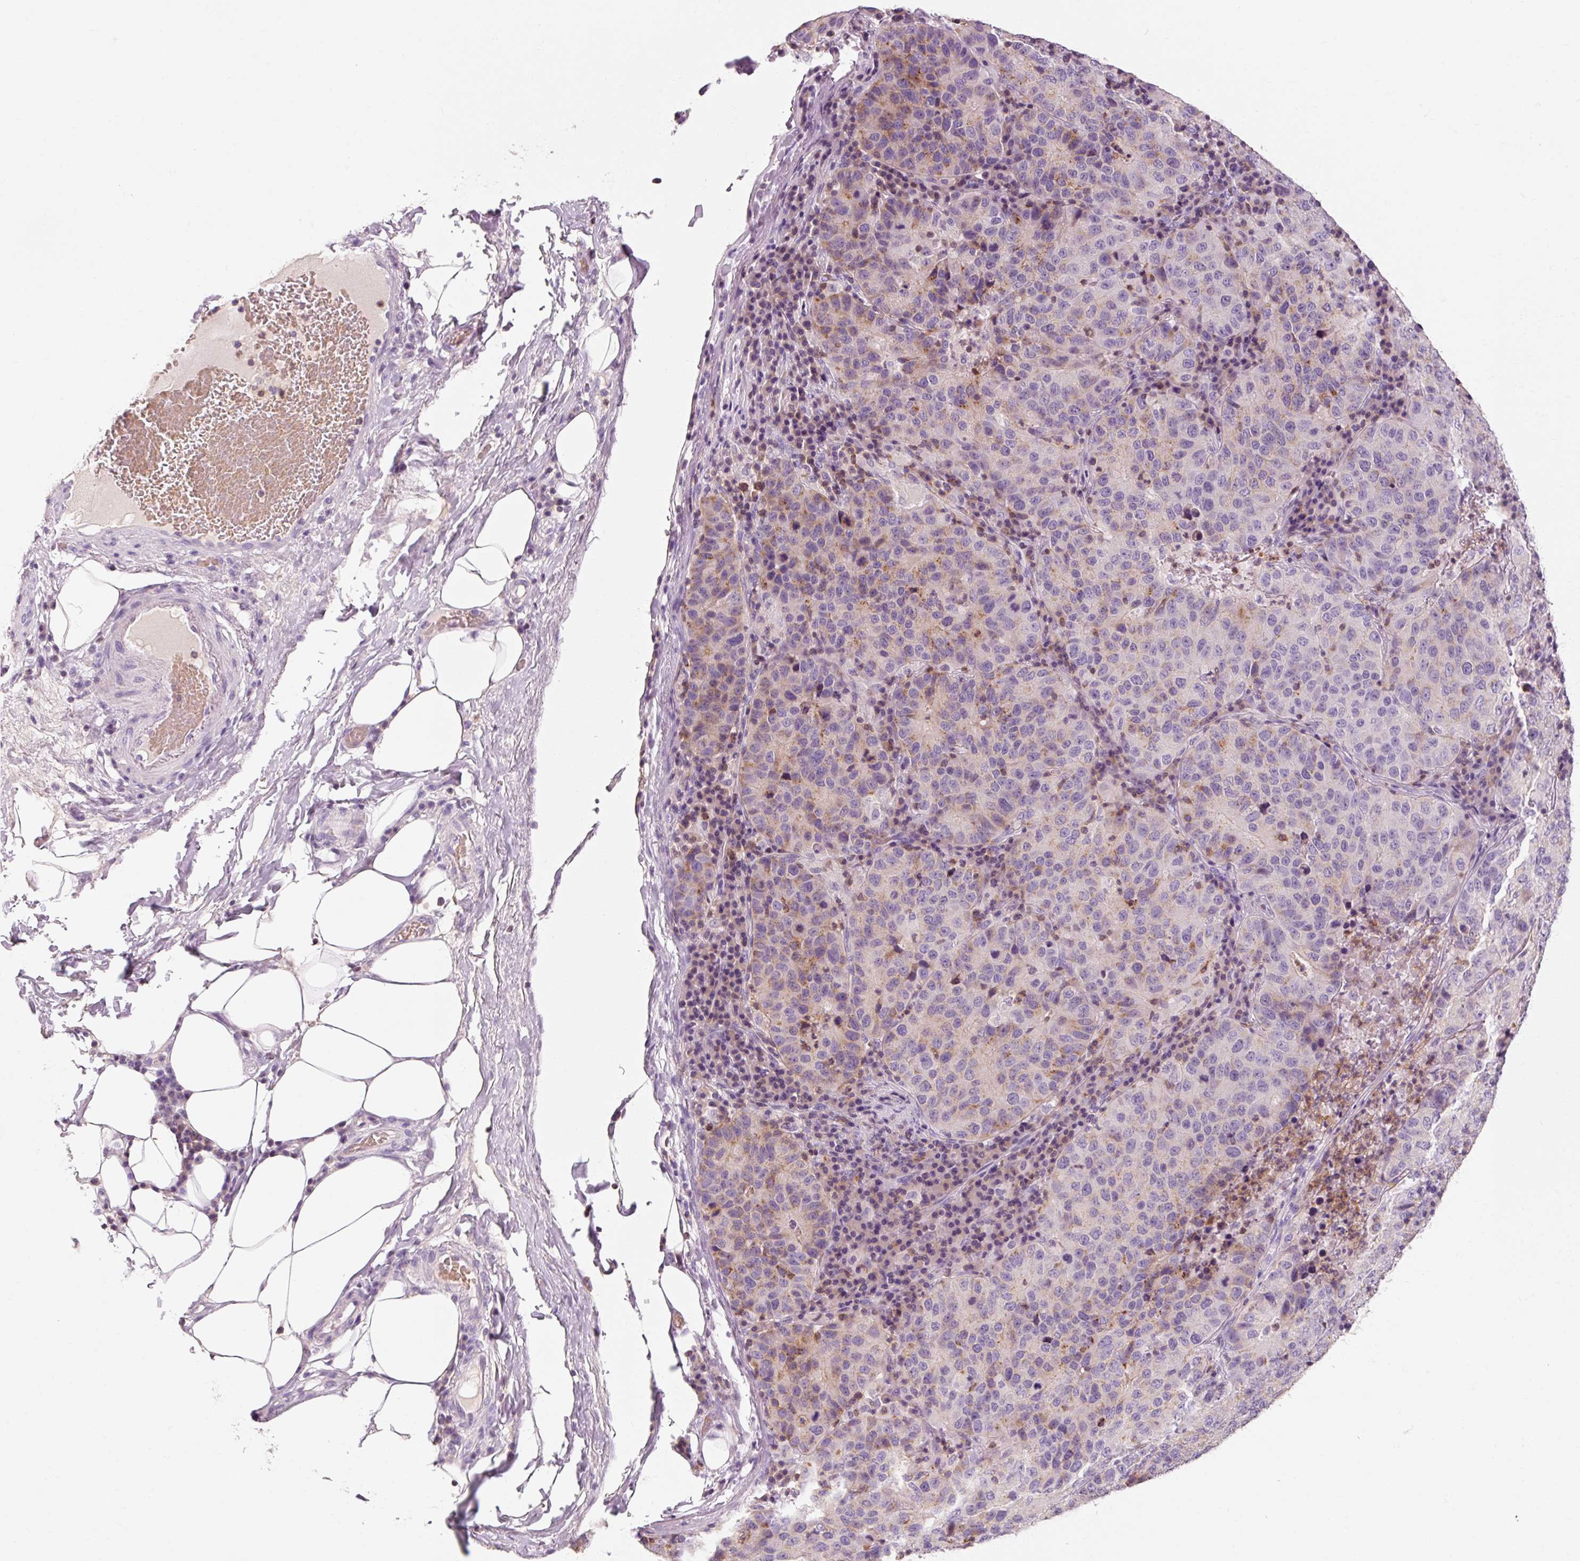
{"staining": {"intensity": "weak", "quantity": "<25%", "location": "cytoplasmic/membranous"}, "tissue": "stomach cancer", "cell_type": "Tumor cells", "image_type": "cancer", "snomed": [{"axis": "morphology", "description": "Adenocarcinoma, NOS"}, {"axis": "topography", "description": "Stomach"}], "caption": "Immunohistochemistry (IHC) histopathology image of neoplastic tissue: stomach cancer (adenocarcinoma) stained with DAB (3,3'-diaminobenzidine) demonstrates no significant protein expression in tumor cells. Nuclei are stained in blue.", "gene": "OR8K1", "patient": {"sex": "male", "age": 71}}